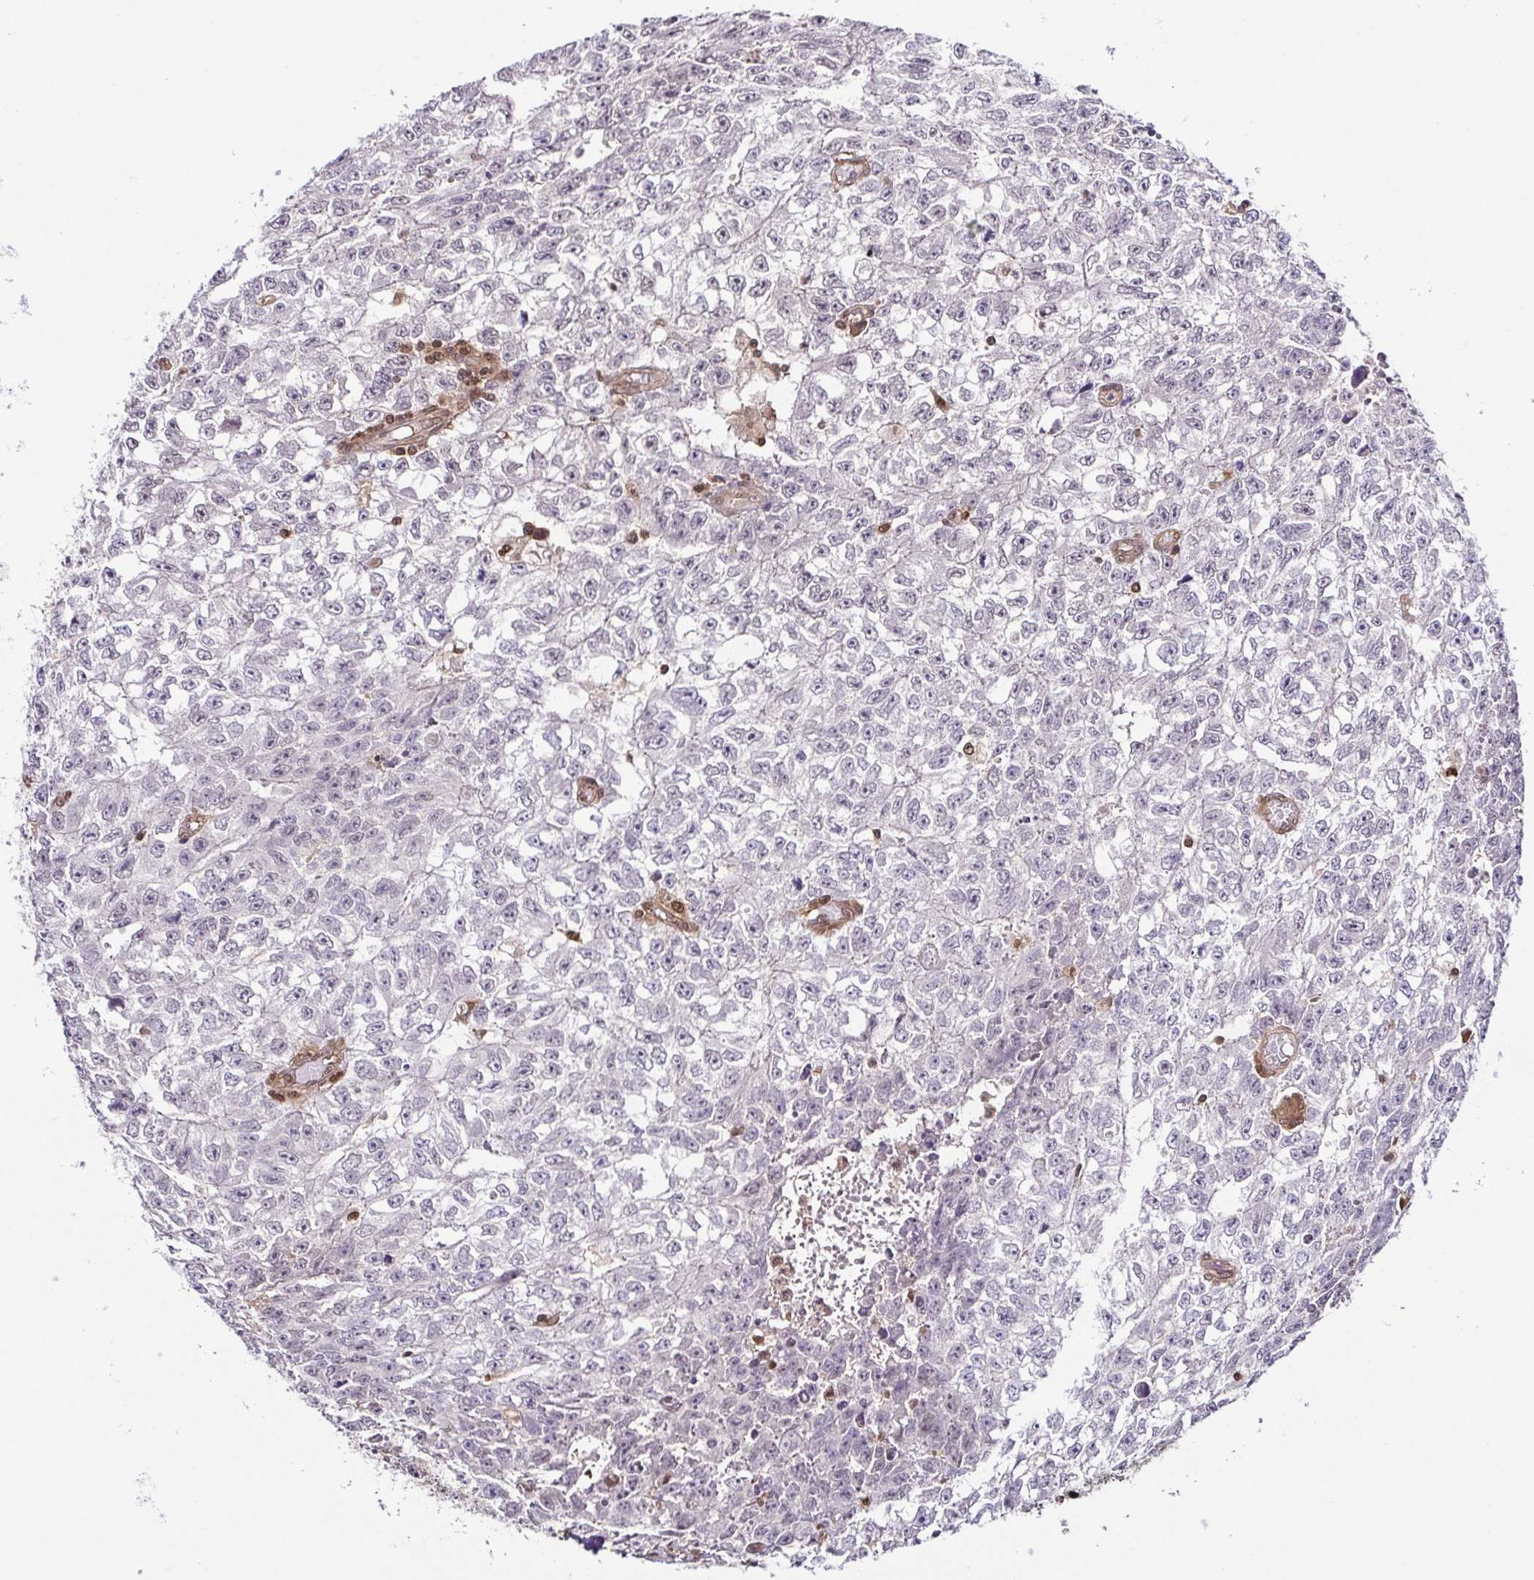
{"staining": {"intensity": "negative", "quantity": "none", "location": "none"}, "tissue": "testis cancer", "cell_type": "Tumor cells", "image_type": "cancer", "snomed": [{"axis": "morphology", "description": "Carcinoma, Embryonal, NOS"}, {"axis": "morphology", "description": "Teratoma, malignant, NOS"}, {"axis": "topography", "description": "Testis"}], "caption": "Immunohistochemistry of testis cancer reveals no expression in tumor cells.", "gene": "PSMB9", "patient": {"sex": "male", "age": 24}}